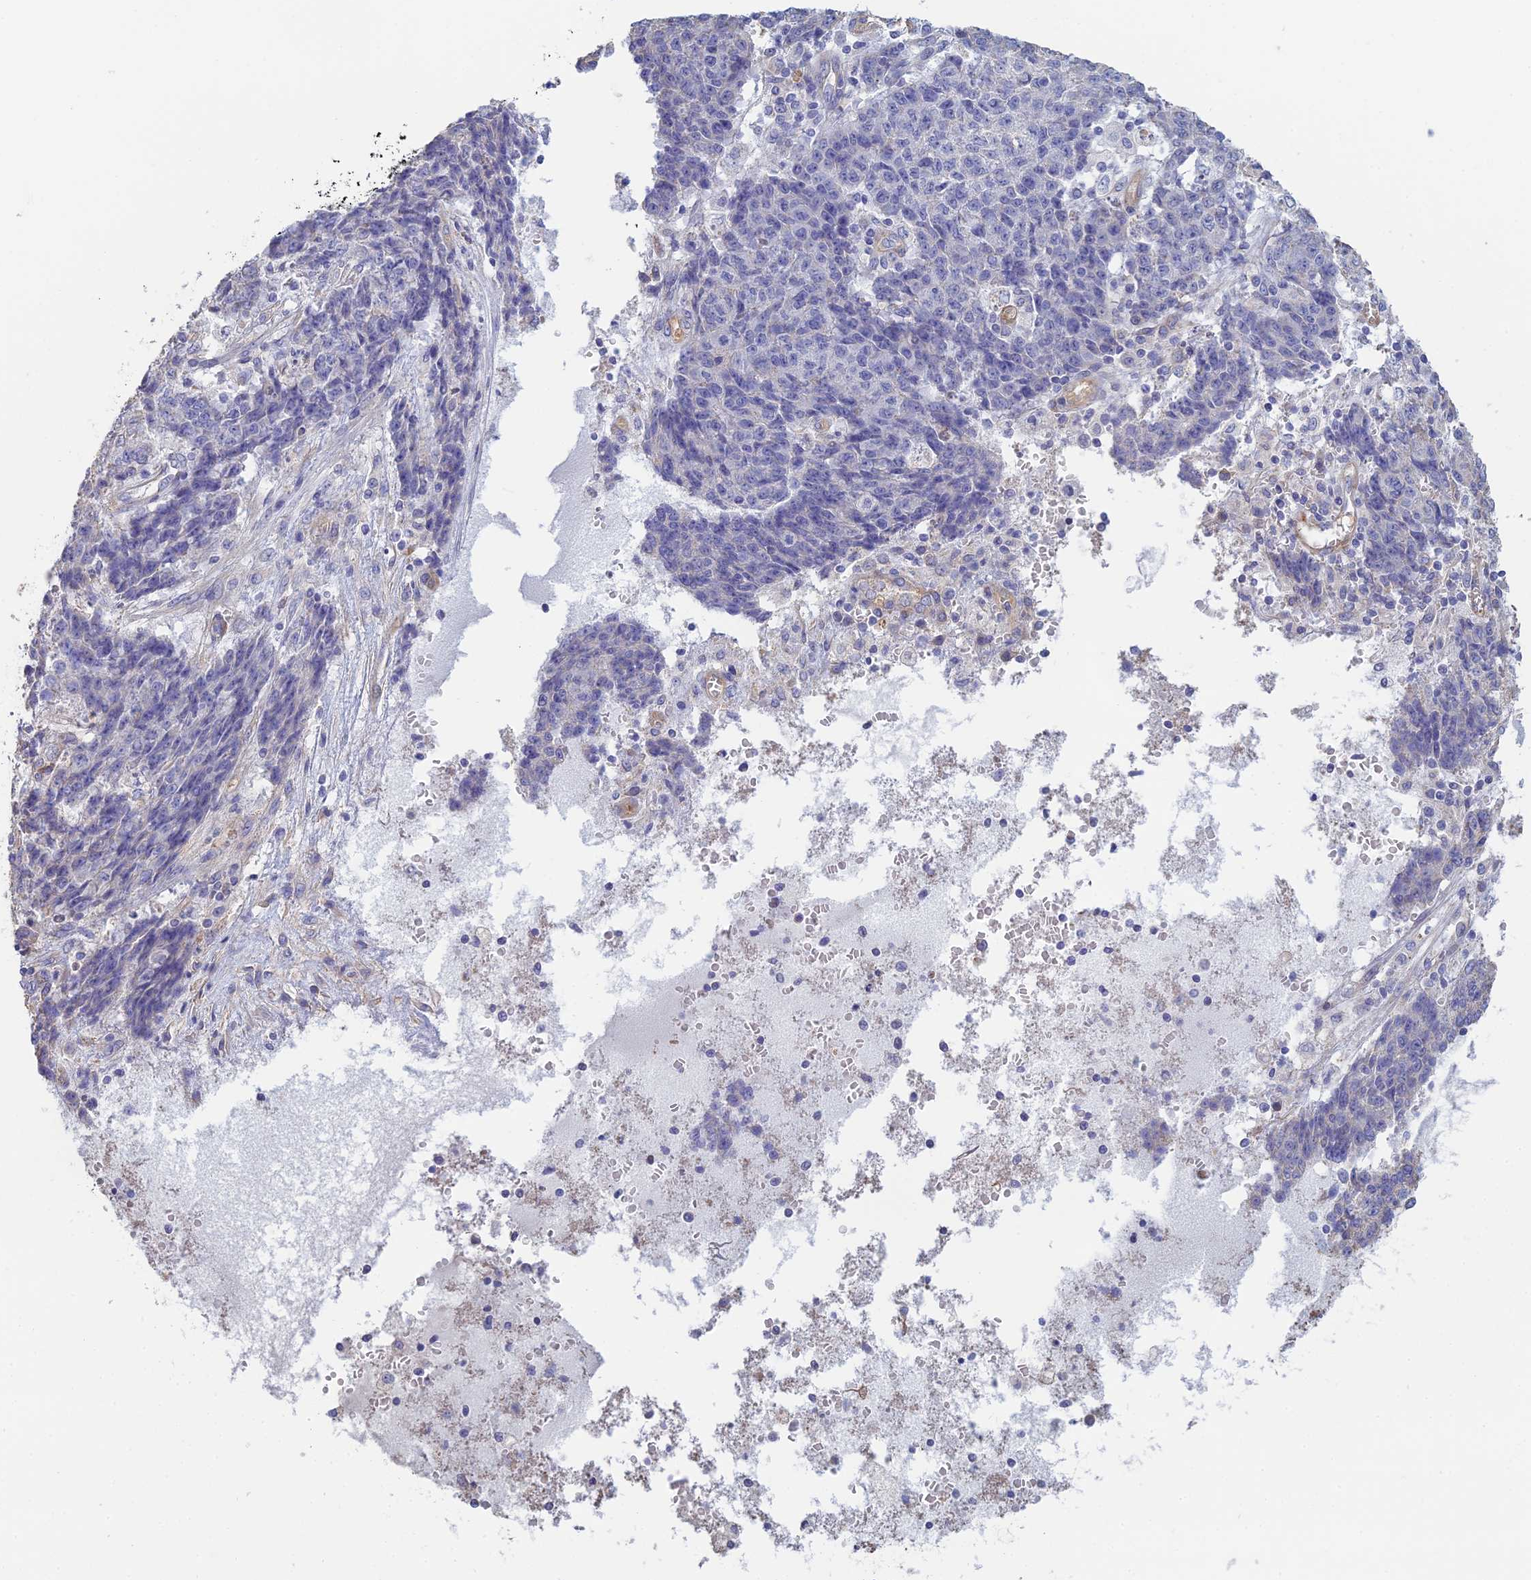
{"staining": {"intensity": "negative", "quantity": "none", "location": "none"}, "tissue": "ovarian cancer", "cell_type": "Tumor cells", "image_type": "cancer", "snomed": [{"axis": "morphology", "description": "Carcinoma, endometroid"}, {"axis": "topography", "description": "Ovary"}], "caption": "Immunohistochemistry (IHC) of ovarian cancer (endometroid carcinoma) exhibits no expression in tumor cells. (DAB (3,3'-diaminobenzidine) immunohistochemistry visualized using brightfield microscopy, high magnification).", "gene": "PCDHA5", "patient": {"sex": "female", "age": 42}}